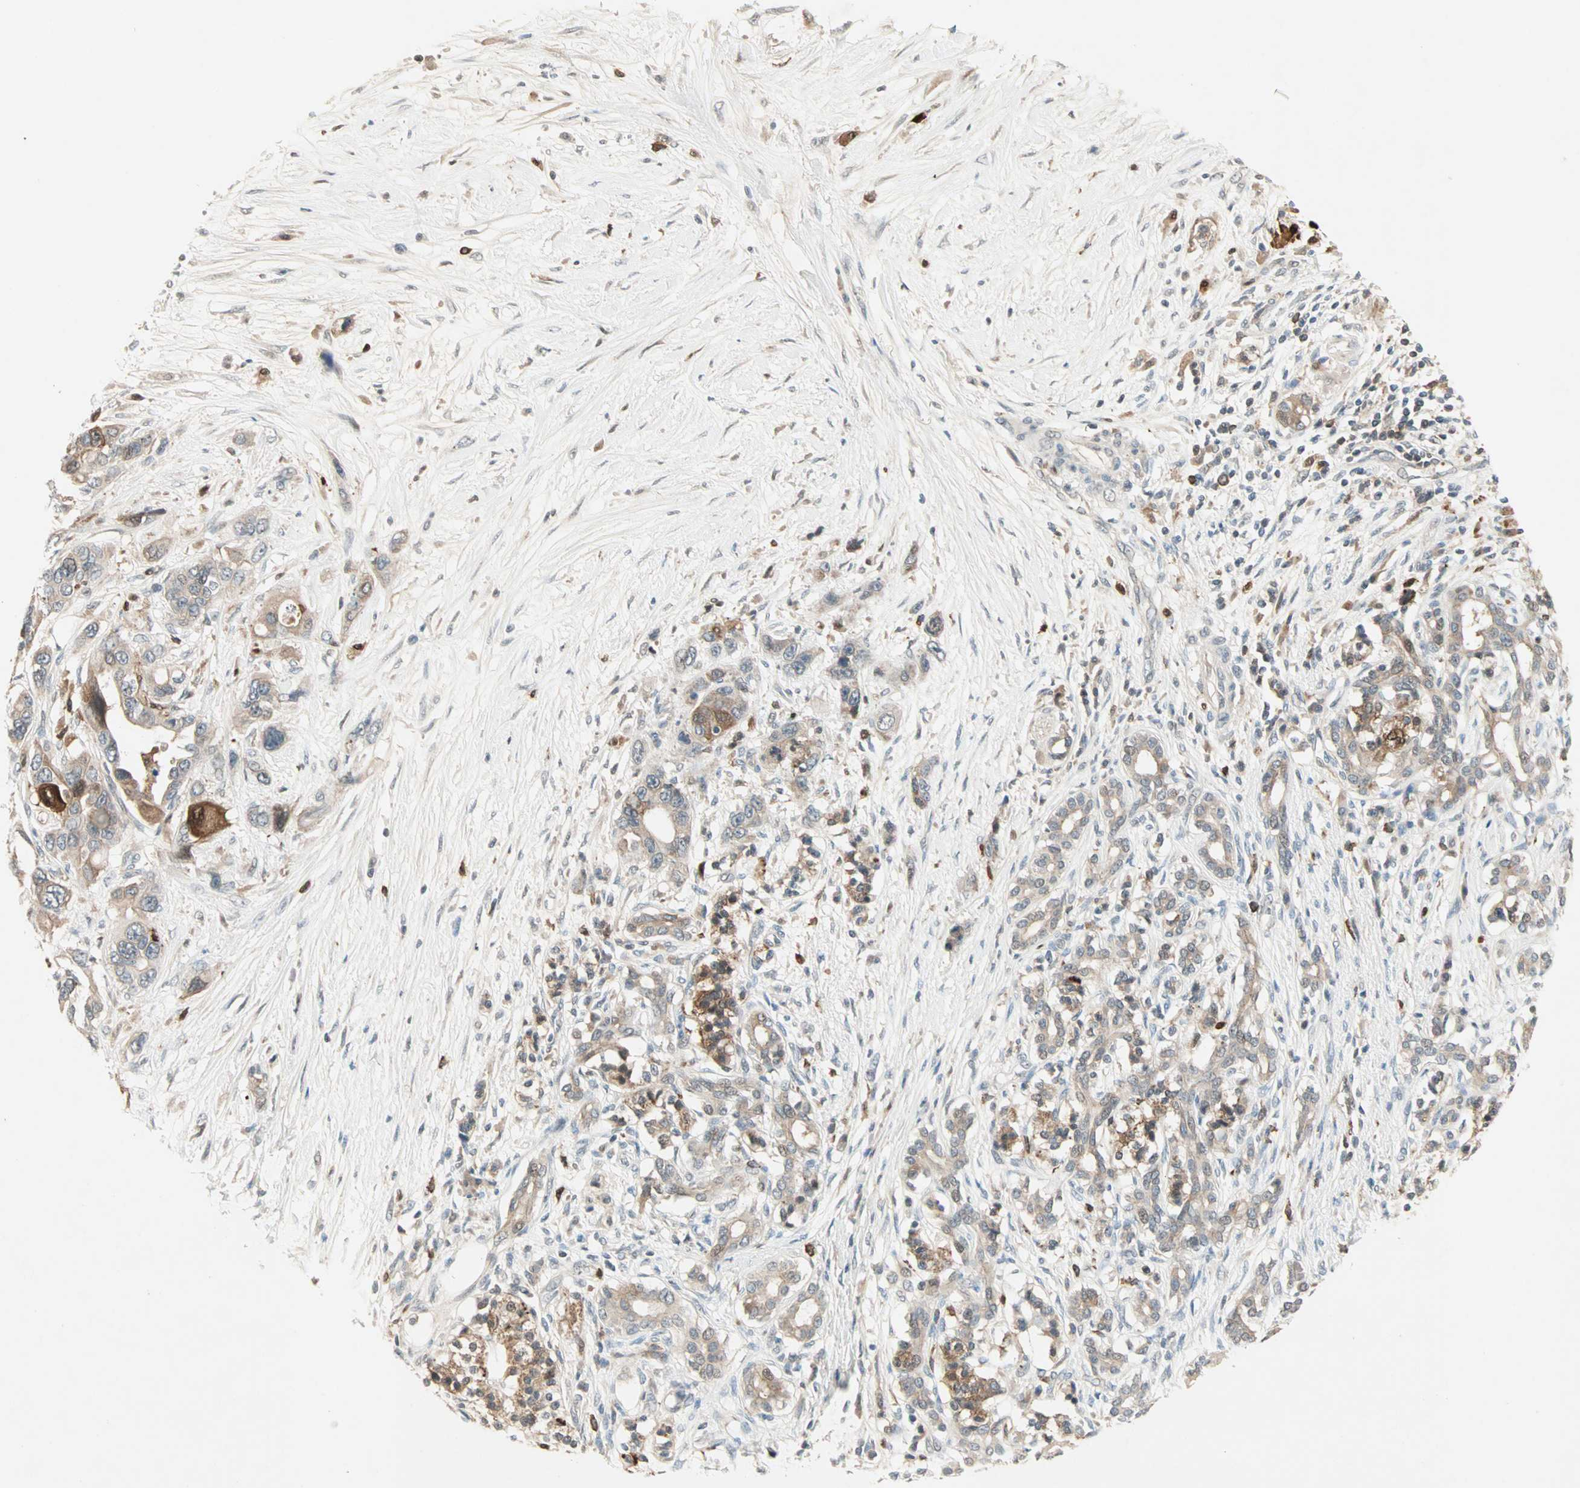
{"staining": {"intensity": "strong", "quantity": "25%-75%", "location": "cytoplasmic/membranous,nuclear"}, "tissue": "pancreatic cancer", "cell_type": "Tumor cells", "image_type": "cancer", "snomed": [{"axis": "morphology", "description": "Adenocarcinoma, NOS"}, {"axis": "topography", "description": "Pancreas"}], "caption": "Human pancreatic adenocarcinoma stained with a protein marker exhibits strong staining in tumor cells.", "gene": "RTL6", "patient": {"sex": "male", "age": 46}}